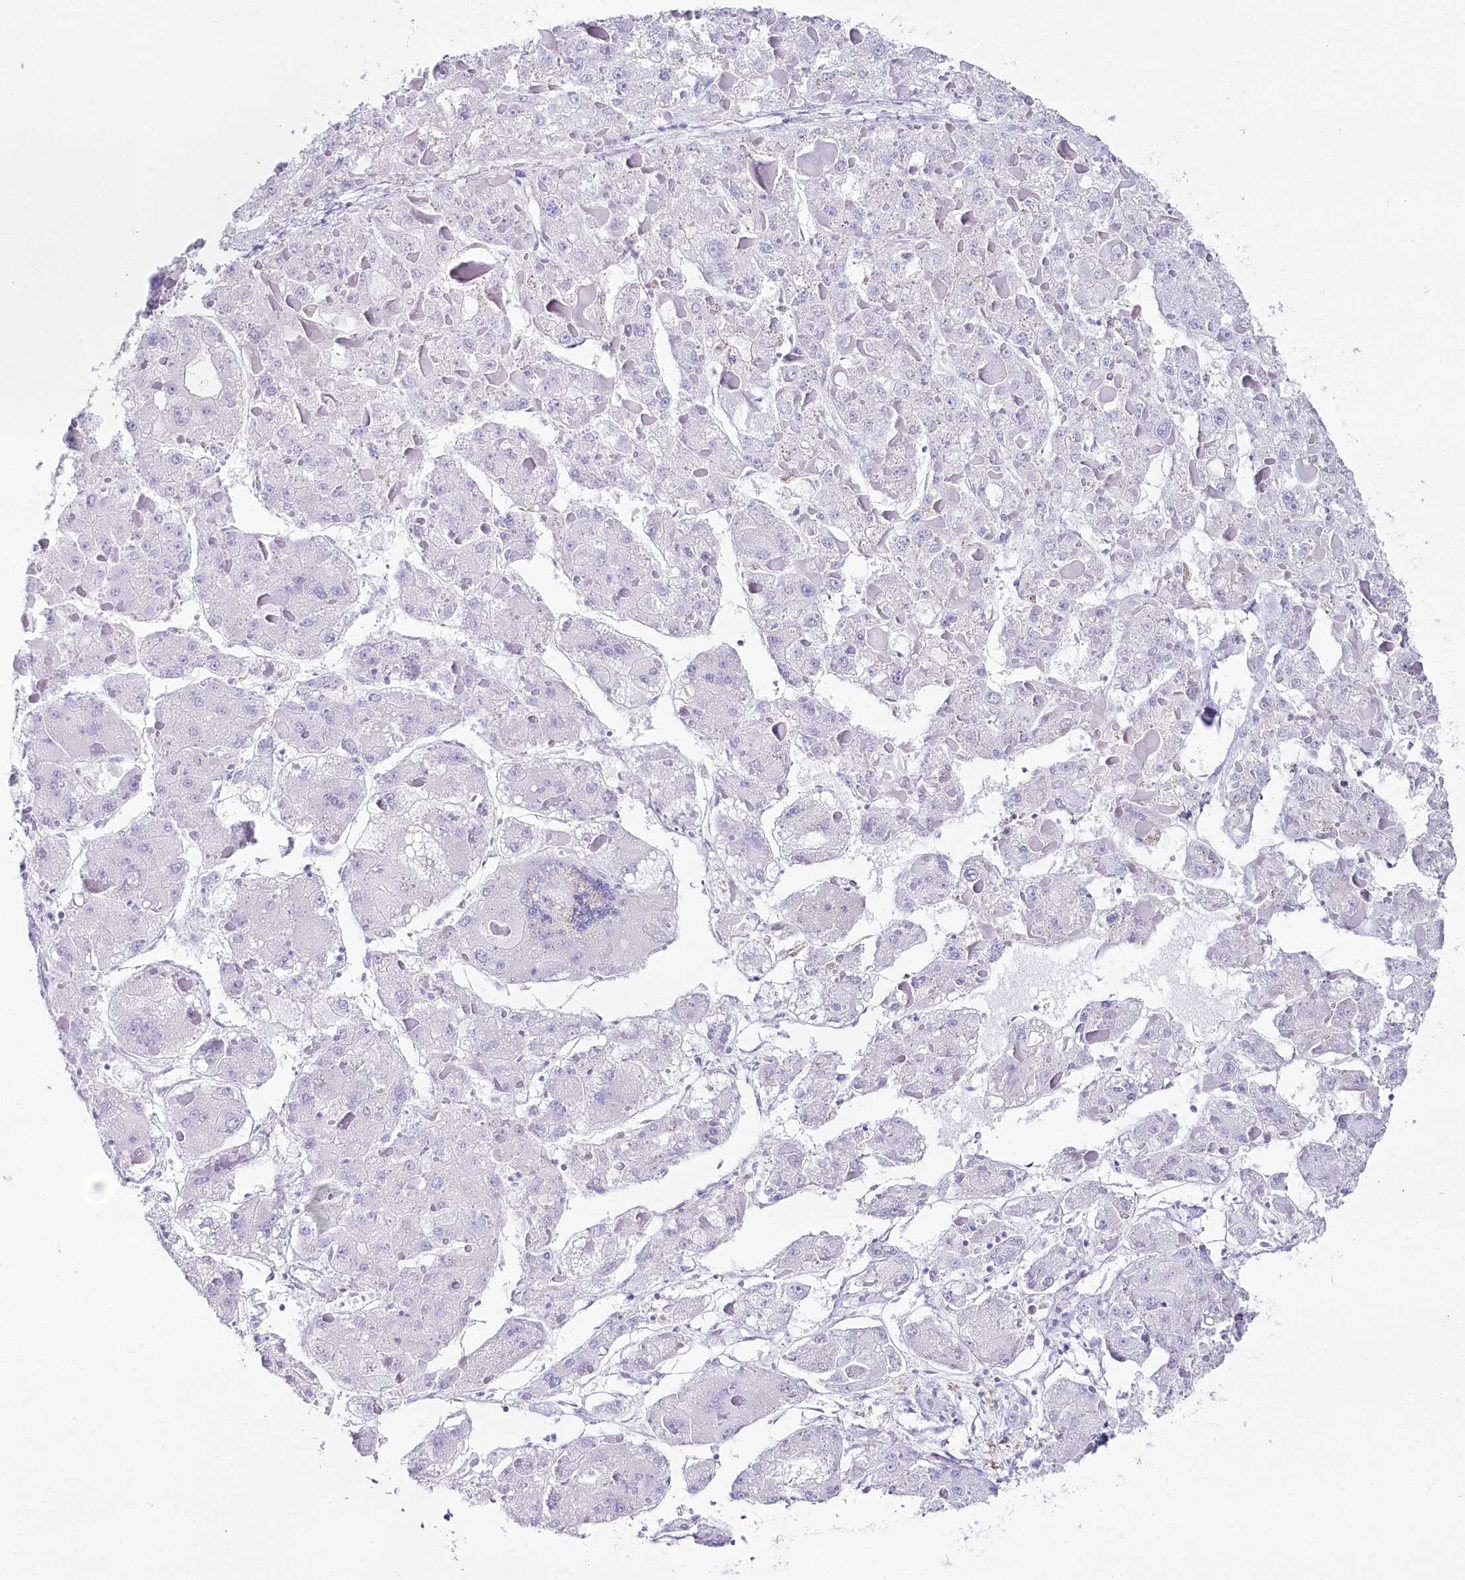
{"staining": {"intensity": "negative", "quantity": "none", "location": "none"}, "tissue": "liver cancer", "cell_type": "Tumor cells", "image_type": "cancer", "snomed": [{"axis": "morphology", "description": "Carcinoma, Hepatocellular, NOS"}, {"axis": "topography", "description": "Liver"}], "caption": "A histopathology image of hepatocellular carcinoma (liver) stained for a protein displays no brown staining in tumor cells.", "gene": "CSN3", "patient": {"sex": "female", "age": 73}}